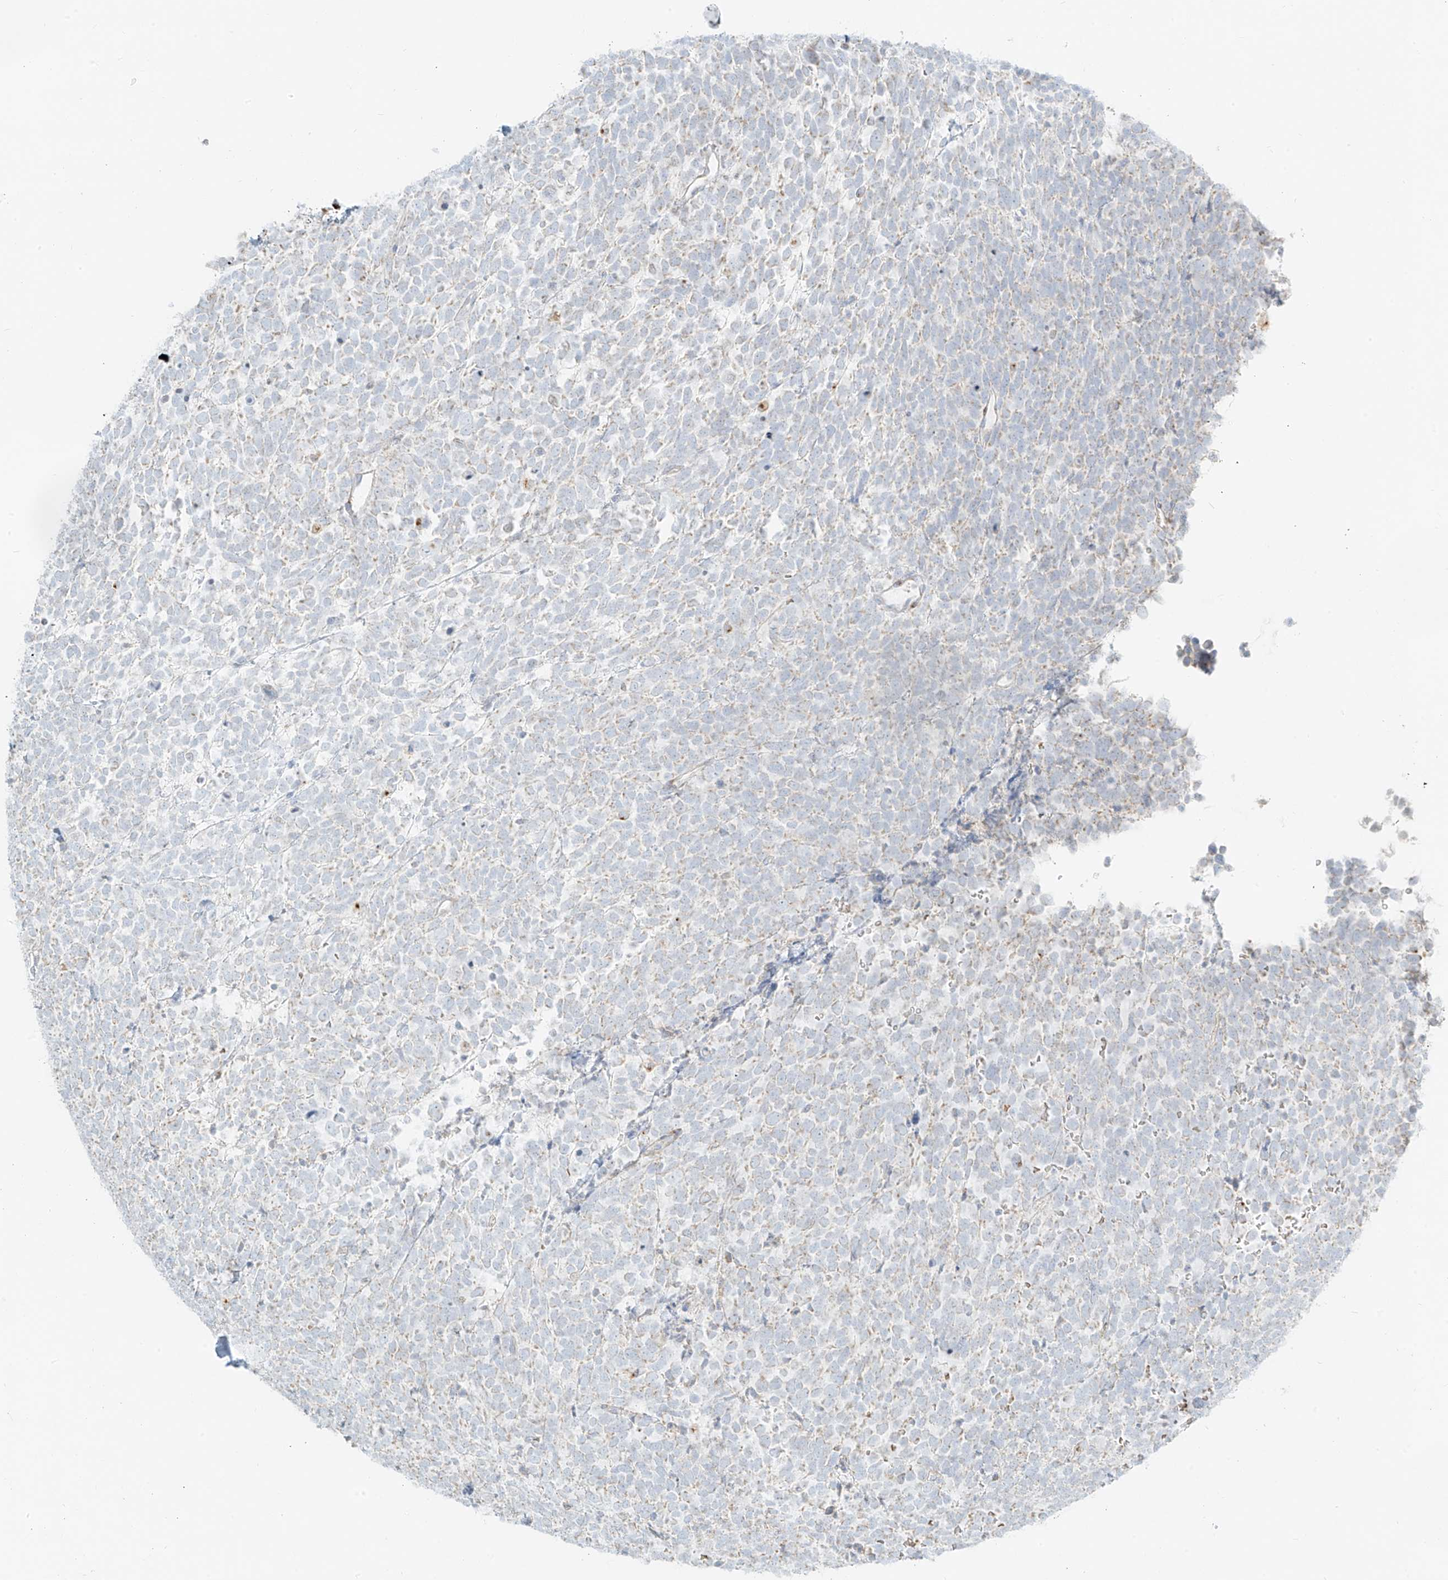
{"staining": {"intensity": "weak", "quantity": "<25%", "location": "cytoplasmic/membranous"}, "tissue": "urothelial cancer", "cell_type": "Tumor cells", "image_type": "cancer", "snomed": [{"axis": "morphology", "description": "Urothelial carcinoma, High grade"}, {"axis": "topography", "description": "Urinary bladder"}], "caption": "The histopathology image shows no significant expression in tumor cells of urothelial cancer.", "gene": "TMEM87B", "patient": {"sex": "female", "age": 82}}